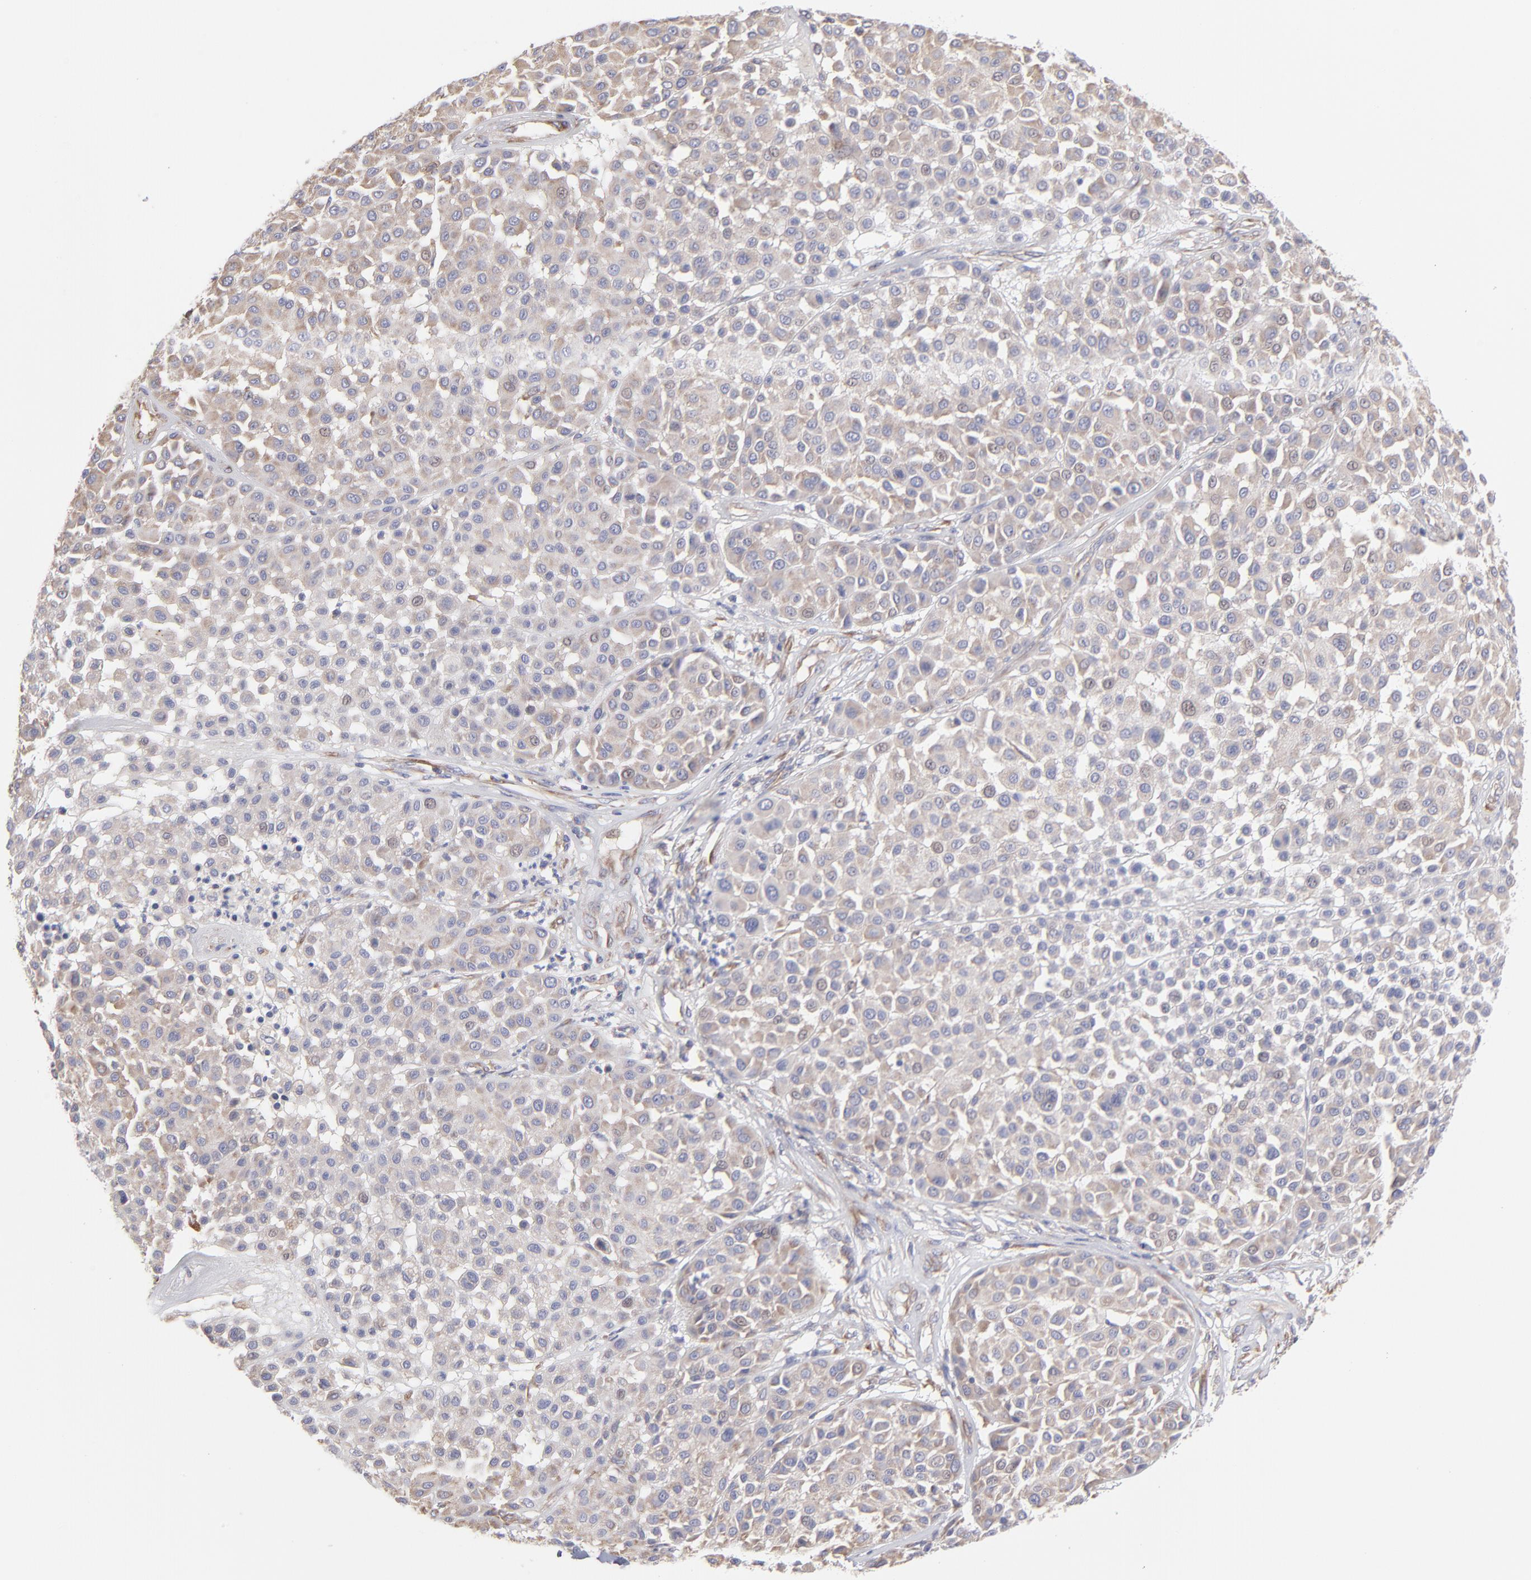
{"staining": {"intensity": "negative", "quantity": "none", "location": "none"}, "tissue": "melanoma", "cell_type": "Tumor cells", "image_type": "cancer", "snomed": [{"axis": "morphology", "description": "Malignant melanoma, Metastatic site"}, {"axis": "topography", "description": "Soft tissue"}], "caption": "A high-resolution image shows immunohistochemistry staining of malignant melanoma (metastatic site), which demonstrates no significant staining in tumor cells. (Brightfield microscopy of DAB immunohistochemistry at high magnification).", "gene": "RPLP0", "patient": {"sex": "male", "age": 41}}